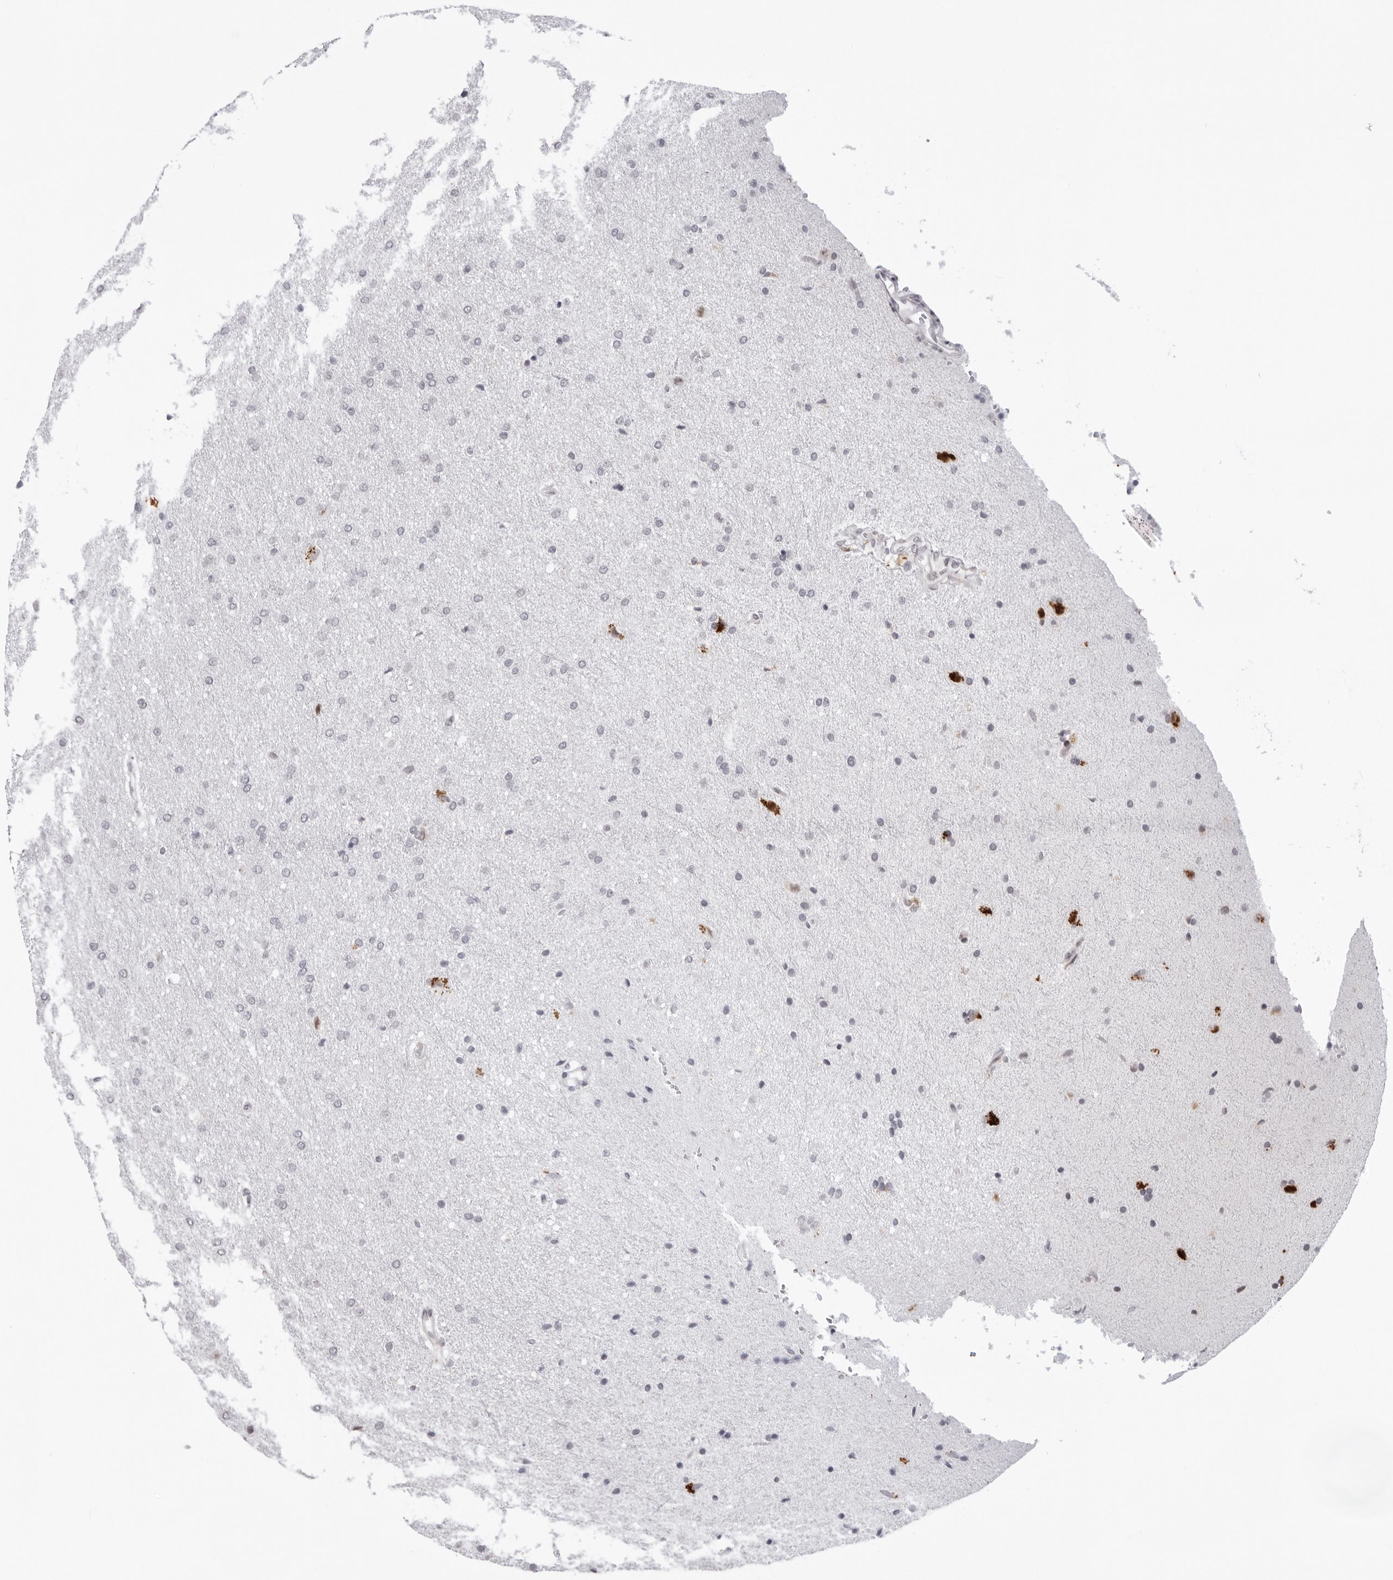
{"staining": {"intensity": "negative", "quantity": "none", "location": "none"}, "tissue": "glioma", "cell_type": "Tumor cells", "image_type": "cancer", "snomed": [{"axis": "morphology", "description": "Glioma, malignant, Low grade"}, {"axis": "topography", "description": "Brain"}], "caption": "The image shows no significant positivity in tumor cells of malignant glioma (low-grade).", "gene": "NTPCR", "patient": {"sex": "female", "age": 37}}